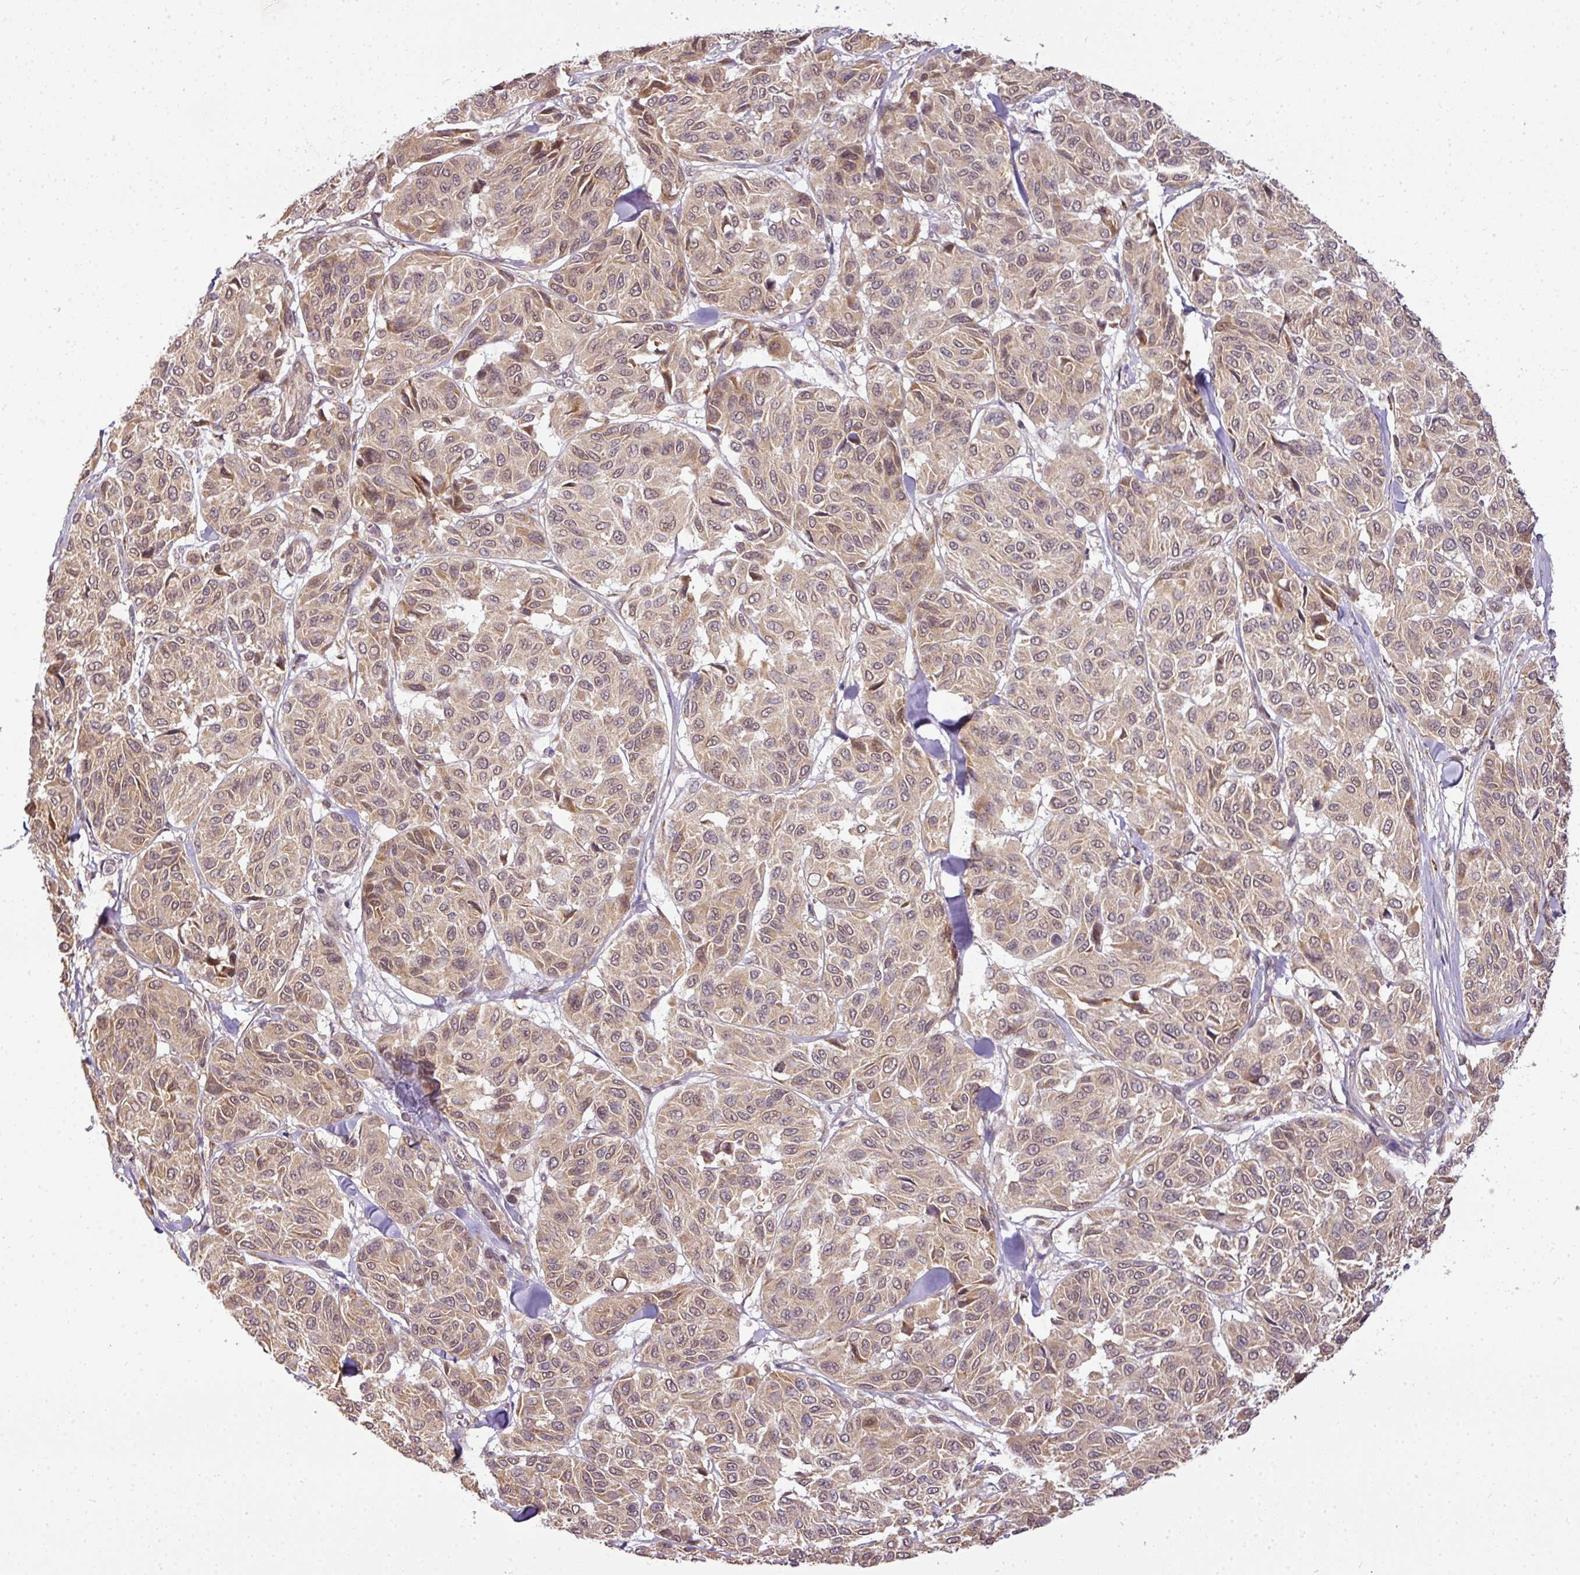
{"staining": {"intensity": "moderate", "quantity": ">75%", "location": "cytoplasmic/membranous,nuclear"}, "tissue": "melanoma", "cell_type": "Tumor cells", "image_type": "cancer", "snomed": [{"axis": "morphology", "description": "Malignant melanoma, NOS"}, {"axis": "topography", "description": "Skin"}], "caption": "Melanoma stained with a protein marker displays moderate staining in tumor cells.", "gene": "C1orf226", "patient": {"sex": "female", "age": 66}}